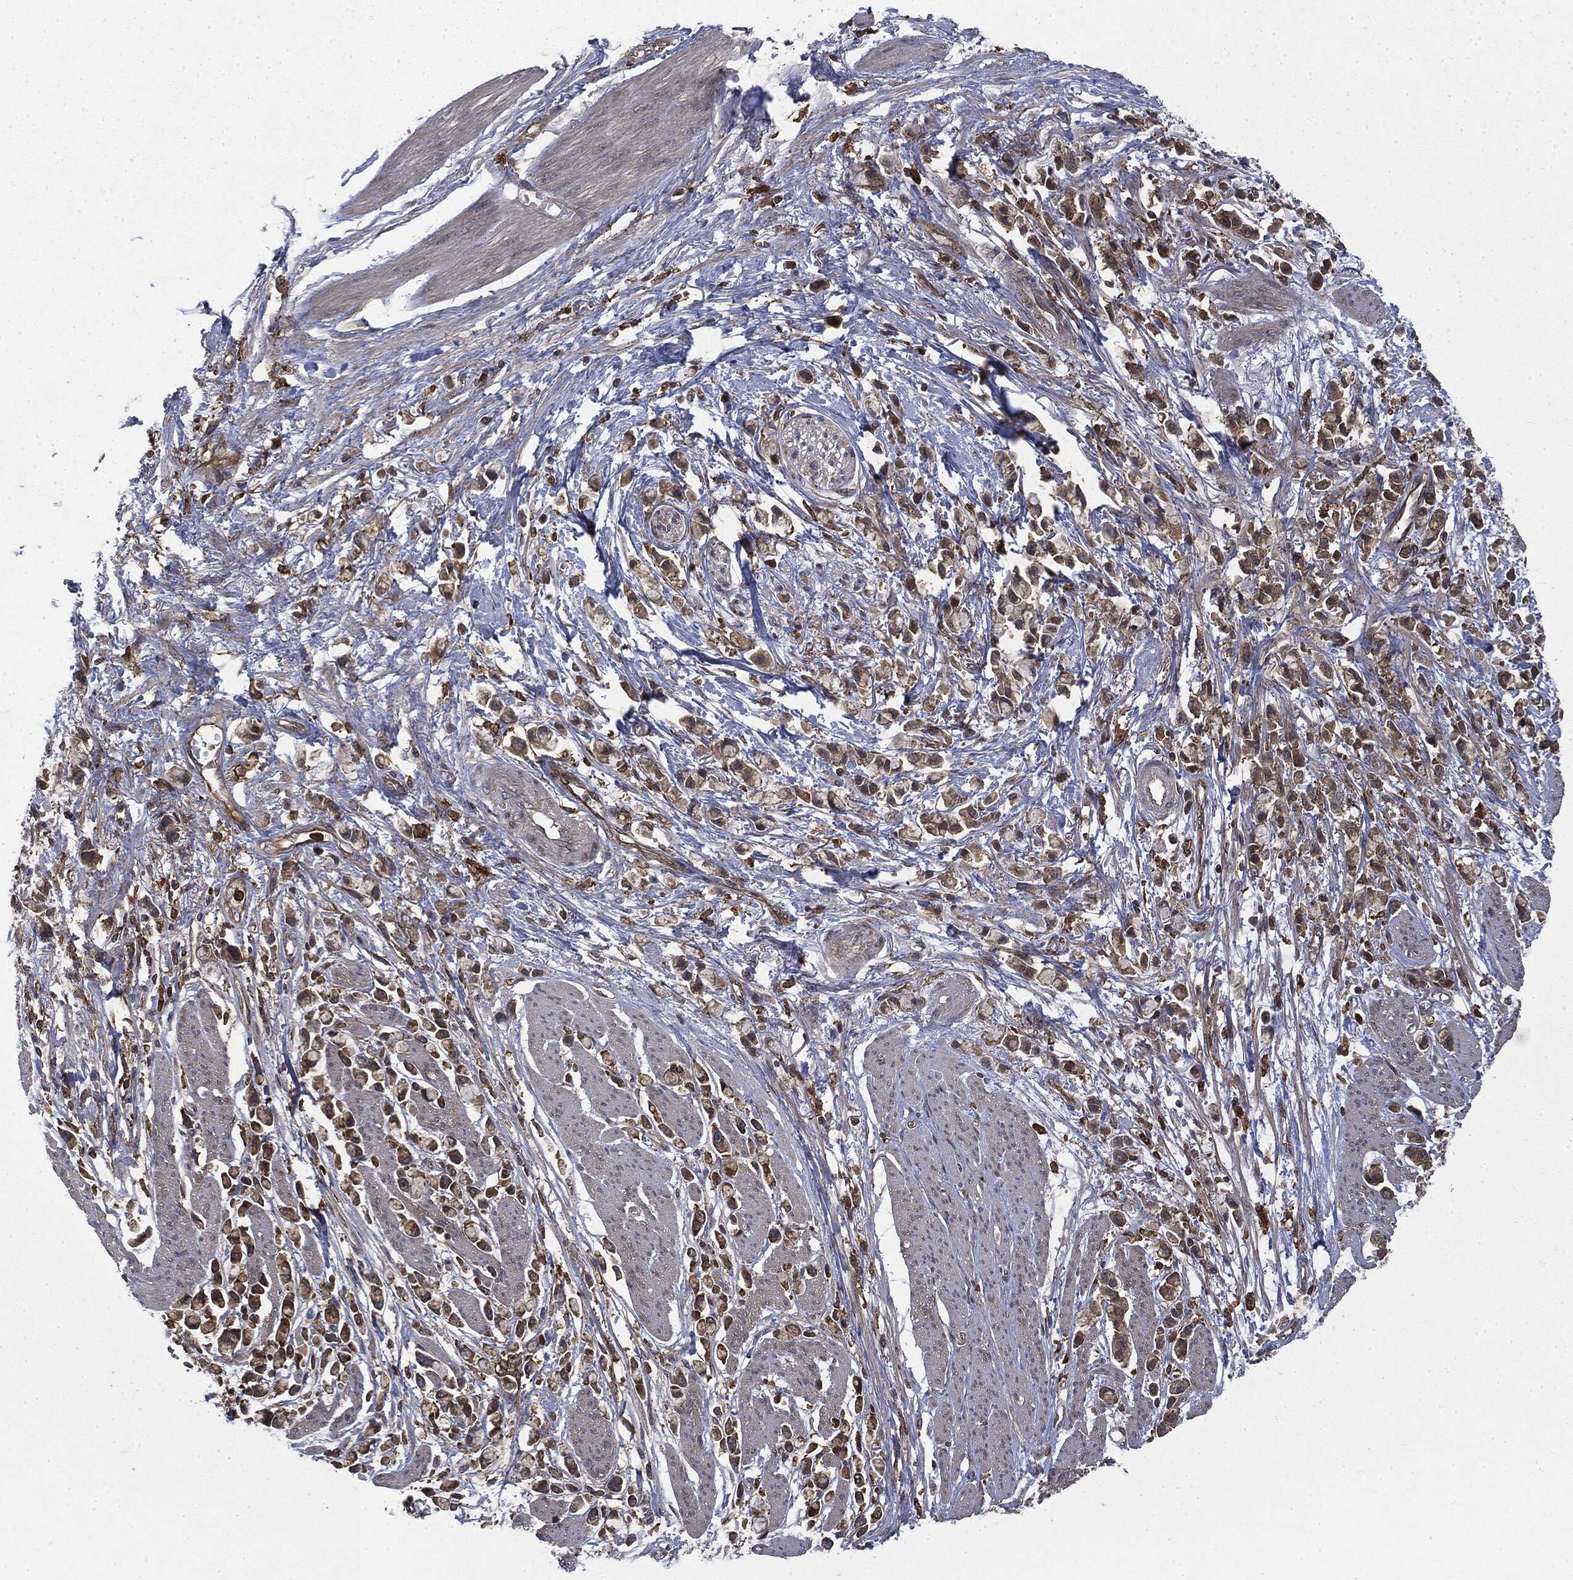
{"staining": {"intensity": "weak", "quantity": "25%-75%", "location": "cytoplasmic/membranous"}, "tissue": "stomach cancer", "cell_type": "Tumor cells", "image_type": "cancer", "snomed": [{"axis": "morphology", "description": "Adenocarcinoma, NOS"}, {"axis": "topography", "description": "Stomach"}], "caption": "IHC of human stomach cancer demonstrates low levels of weak cytoplasmic/membranous expression in approximately 25%-75% of tumor cells. (Brightfield microscopy of DAB IHC at high magnification).", "gene": "SNX5", "patient": {"sex": "female", "age": 81}}